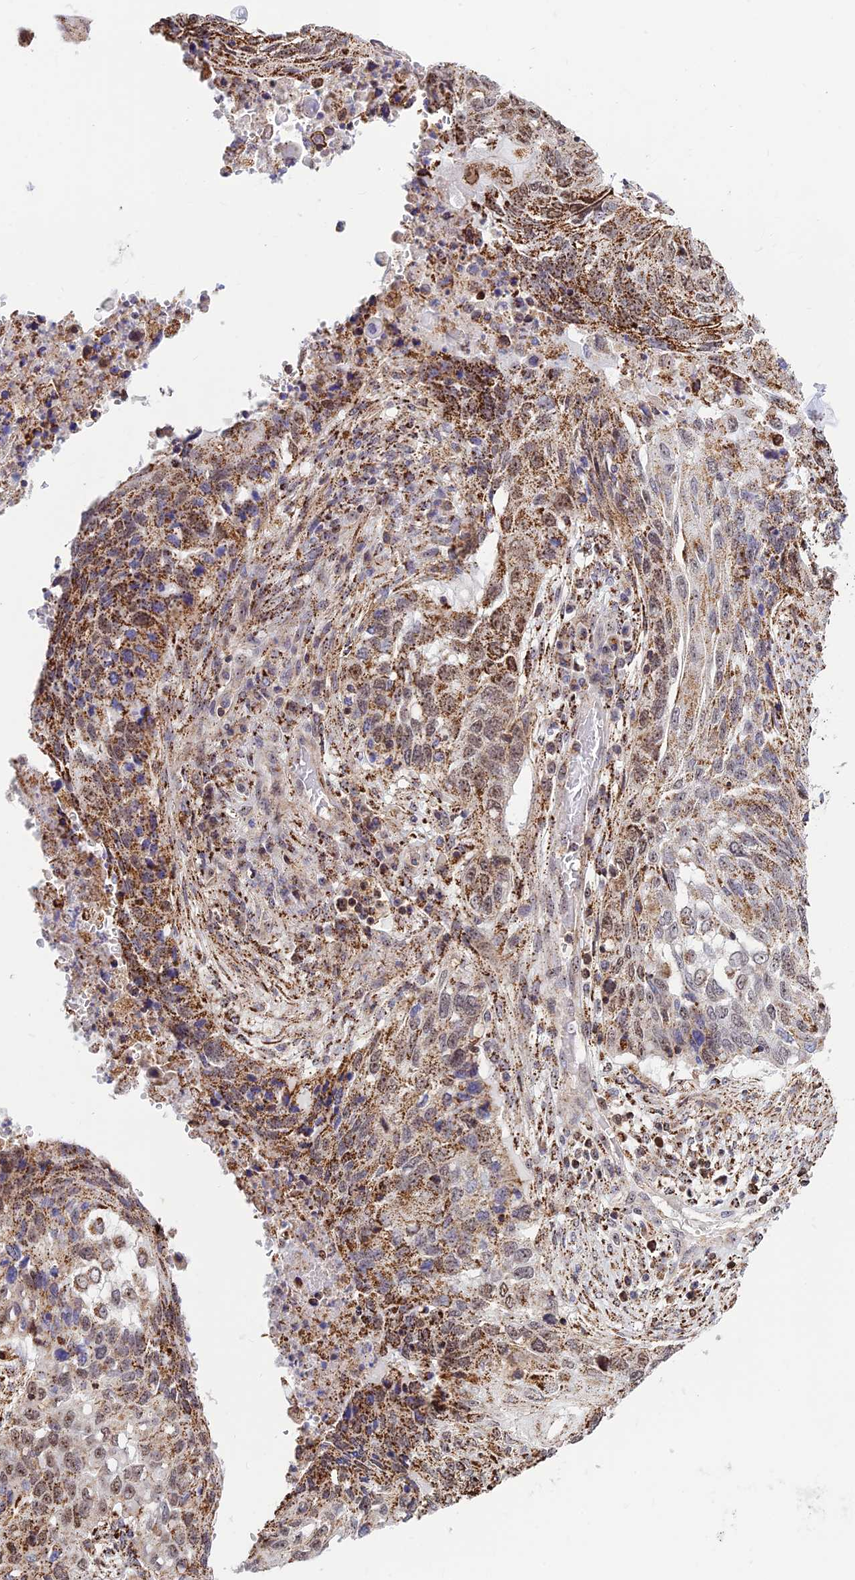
{"staining": {"intensity": "moderate", "quantity": "25%-75%", "location": "cytoplasmic/membranous,nuclear"}, "tissue": "lung cancer", "cell_type": "Tumor cells", "image_type": "cancer", "snomed": [{"axis": "morphology", "description": "Squamous cell carcinoma, NOS"}, {"axis": "topography", "description": "Lung"}], "caption": "Protein expression analysis of lung cancer exhibits moderate cytoplasmic/membranous and nuclear staining in approximately 25%-75% of tumor cells.", "gene": "POLR1G", "patient": {"sex": "female", "age": 63}}